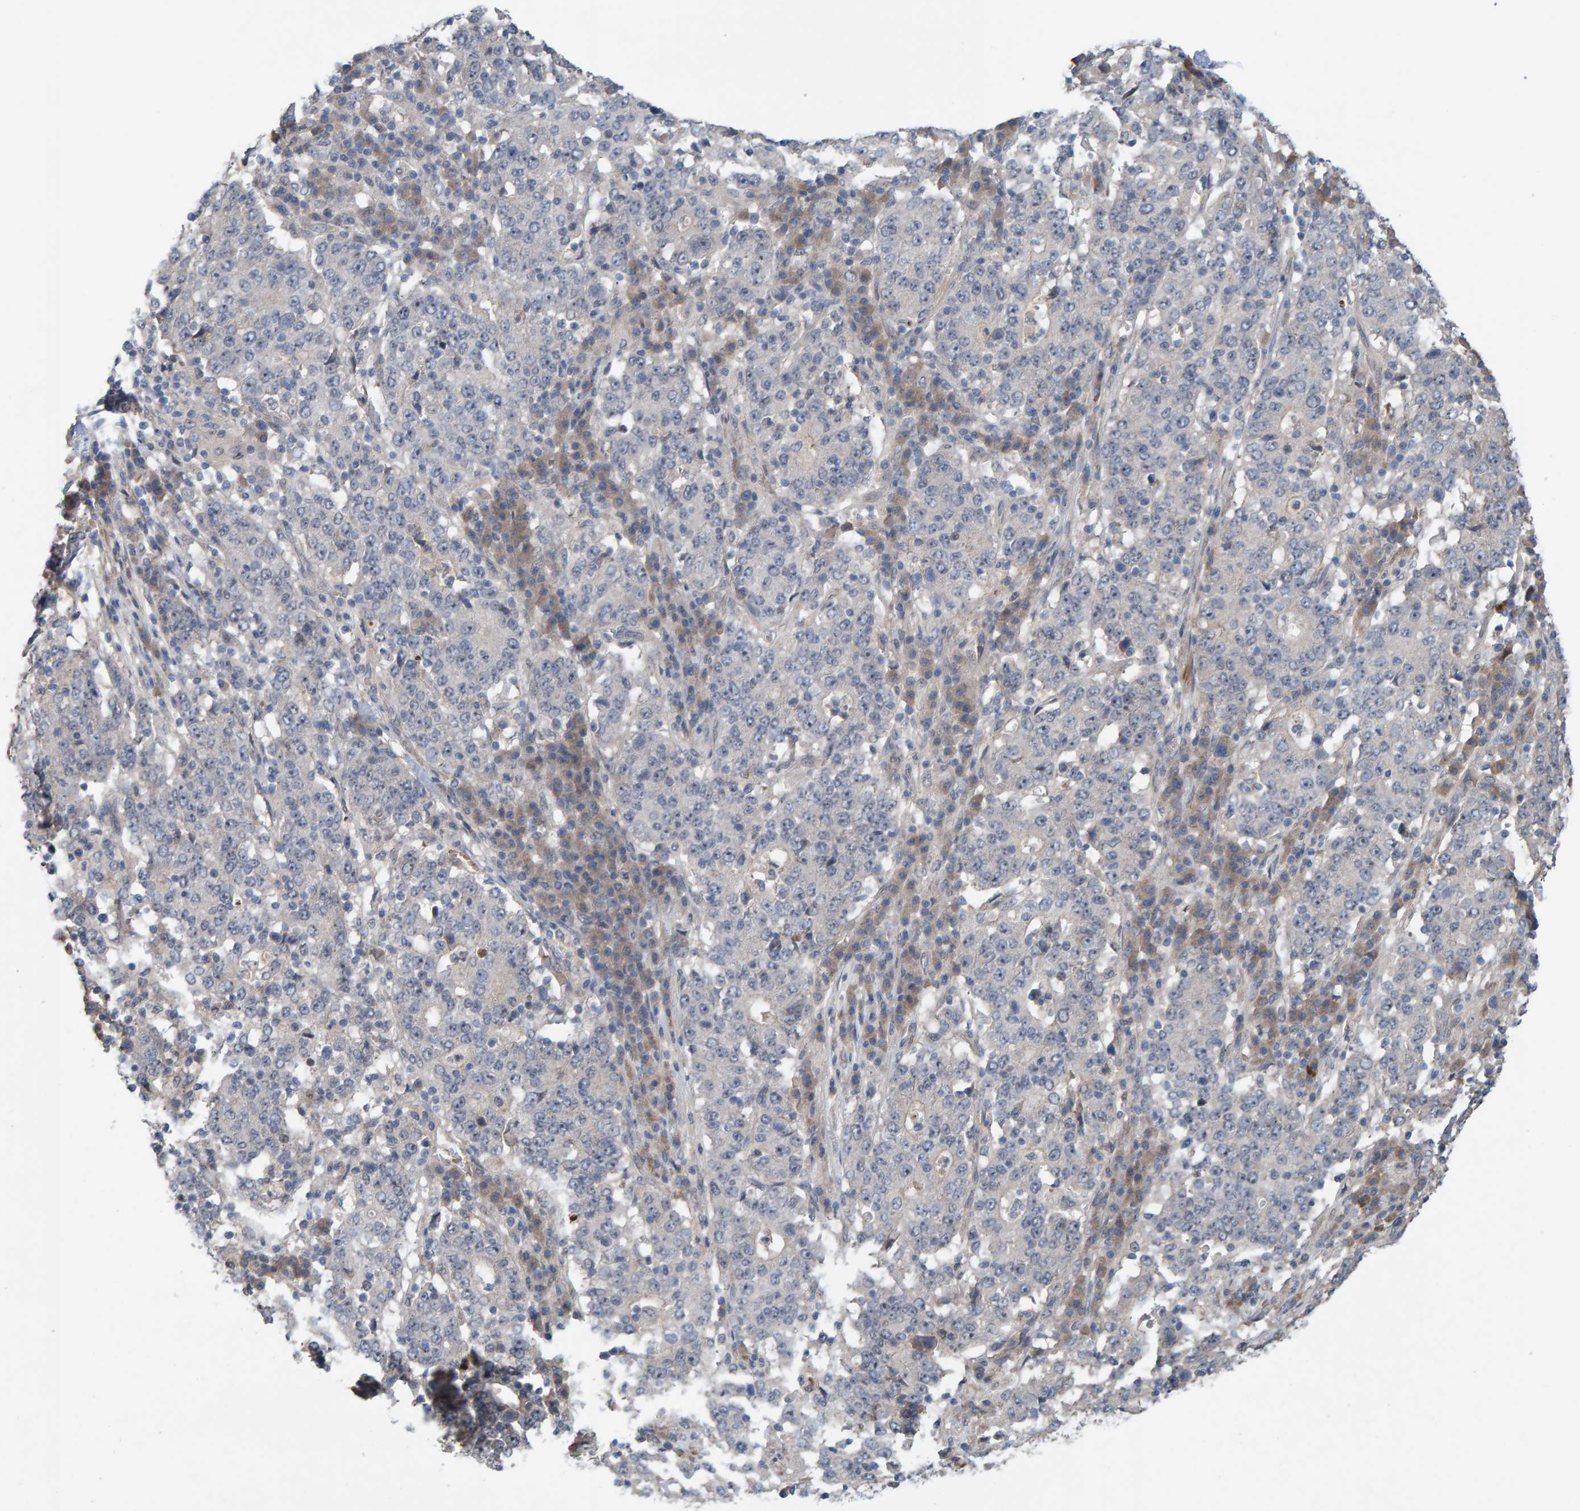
{"staining": {"intensity": "negative", "quantity": "none", "location": "none"}, "tissue": "stomach cancer", "cell_type": "Tumor cells", "image_type": "cancer", "snomed": [{"axis": "morphology", "description": "Adenocarcinoma, NOS"}, {"axis": "topography", "description": "Stomach"}], "caption": "A photomicrograph of stomach adenocarcinoma stained for a protein displays no brown staining in tumor cells. The staining is performed using DAB (3,3'-diaminobenzidine) brown chromogen with nuclei counter-stained in using hematoxylin.", "gene": "LRSAM1", "patient": {"sex": "male", "age": 59}}